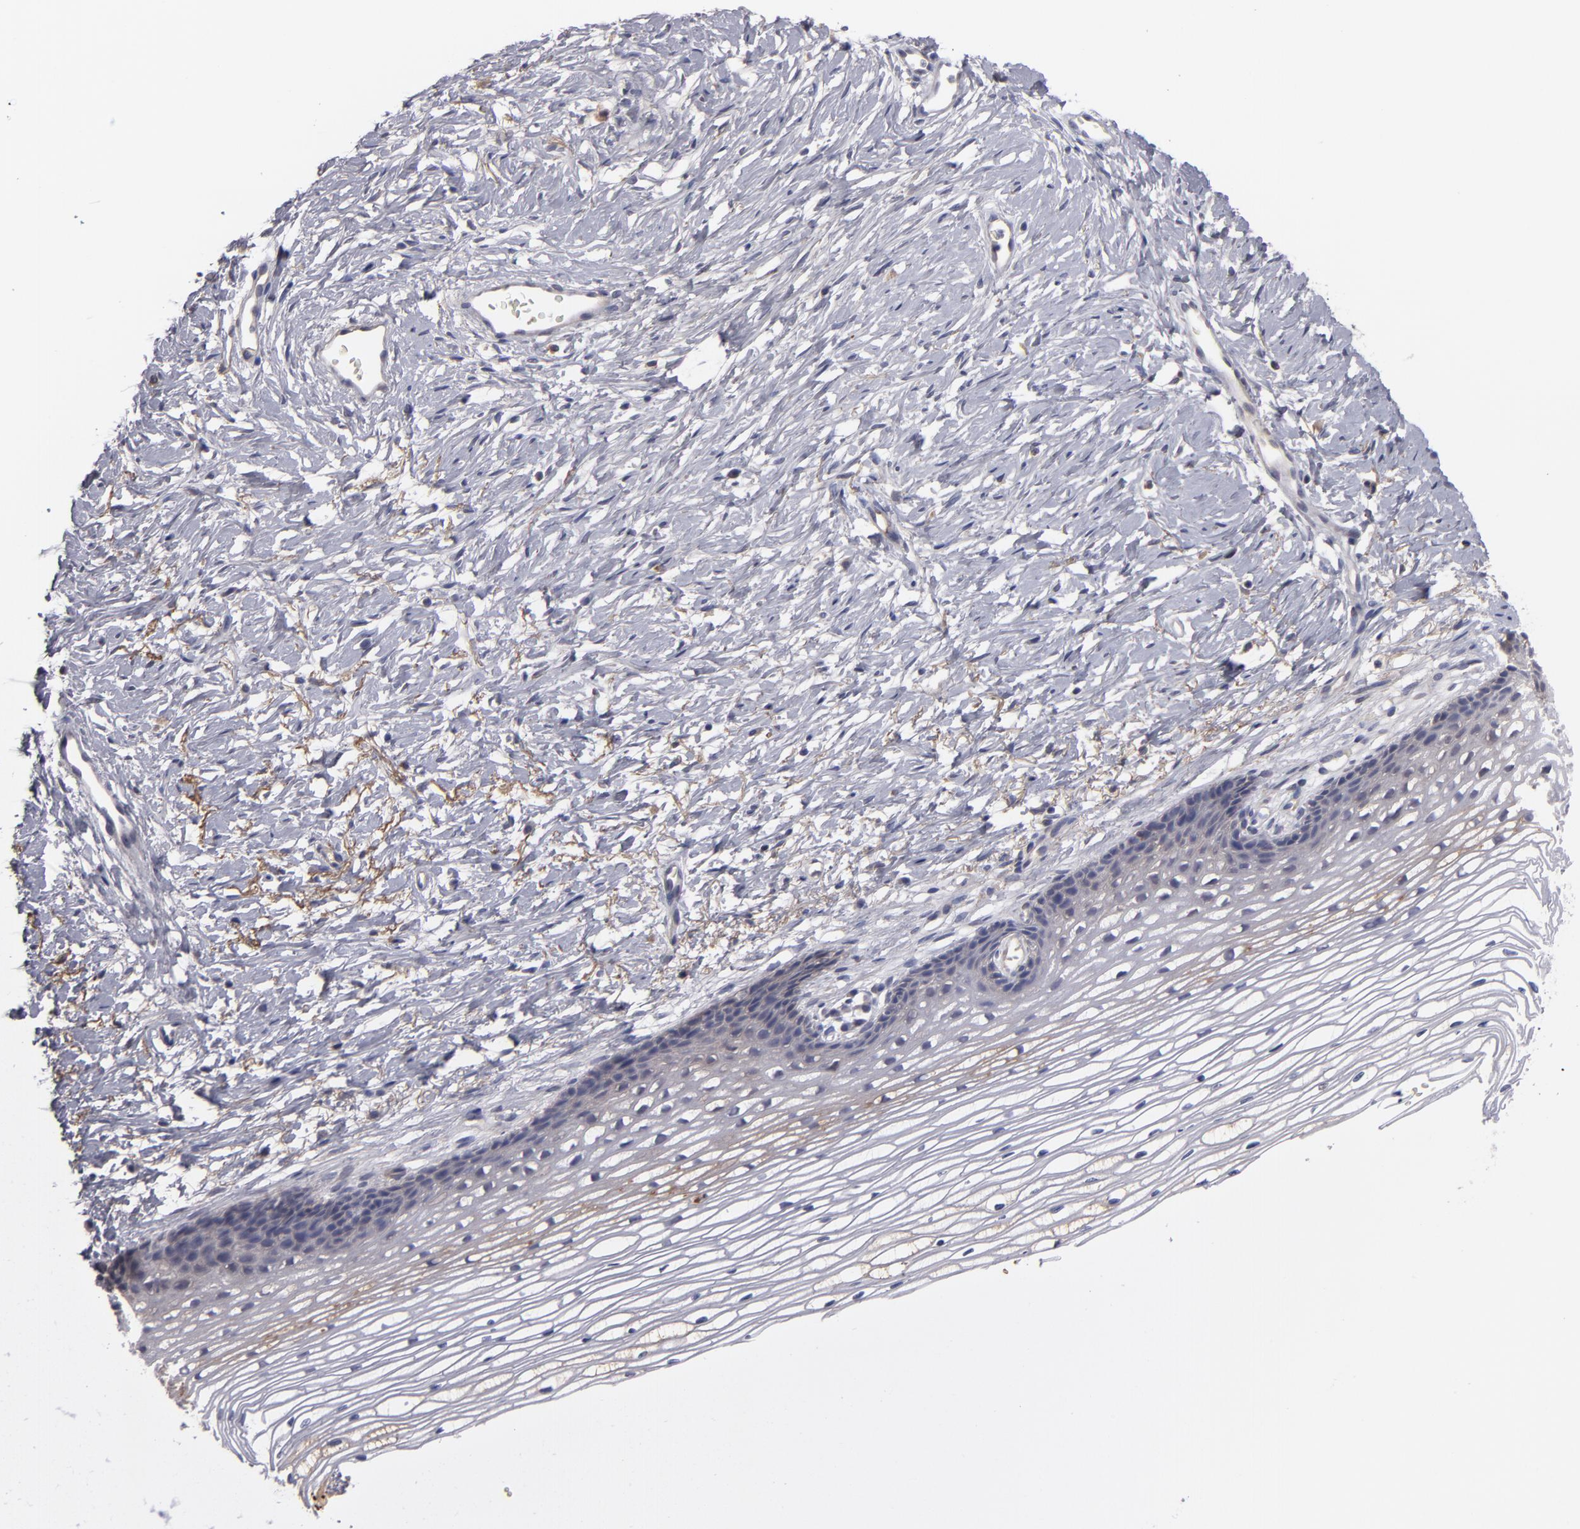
{"staining": {"intensity": "negative", "quantity": "none", "location": "none"}, "tissue": "cervix", "cell_type": "Glandular cells", "image_type": "normal", "snomed": [{"axis": "morphology", "description": "Normal tissue, NOS"}, {"axis": "topography", "description": "Cervix"}], "caption": "A high-resolution image shows immunohistochemistry (IHC) staining of unremarkable cervix, which displays no significant positivity in glandular cells. (DAB (3,3'-diaminobenzidine) immunohistochemistry with hematoxylin counter stain).", "gene": "ITIH4", "patient": {"sex": "female", "age": 77}}